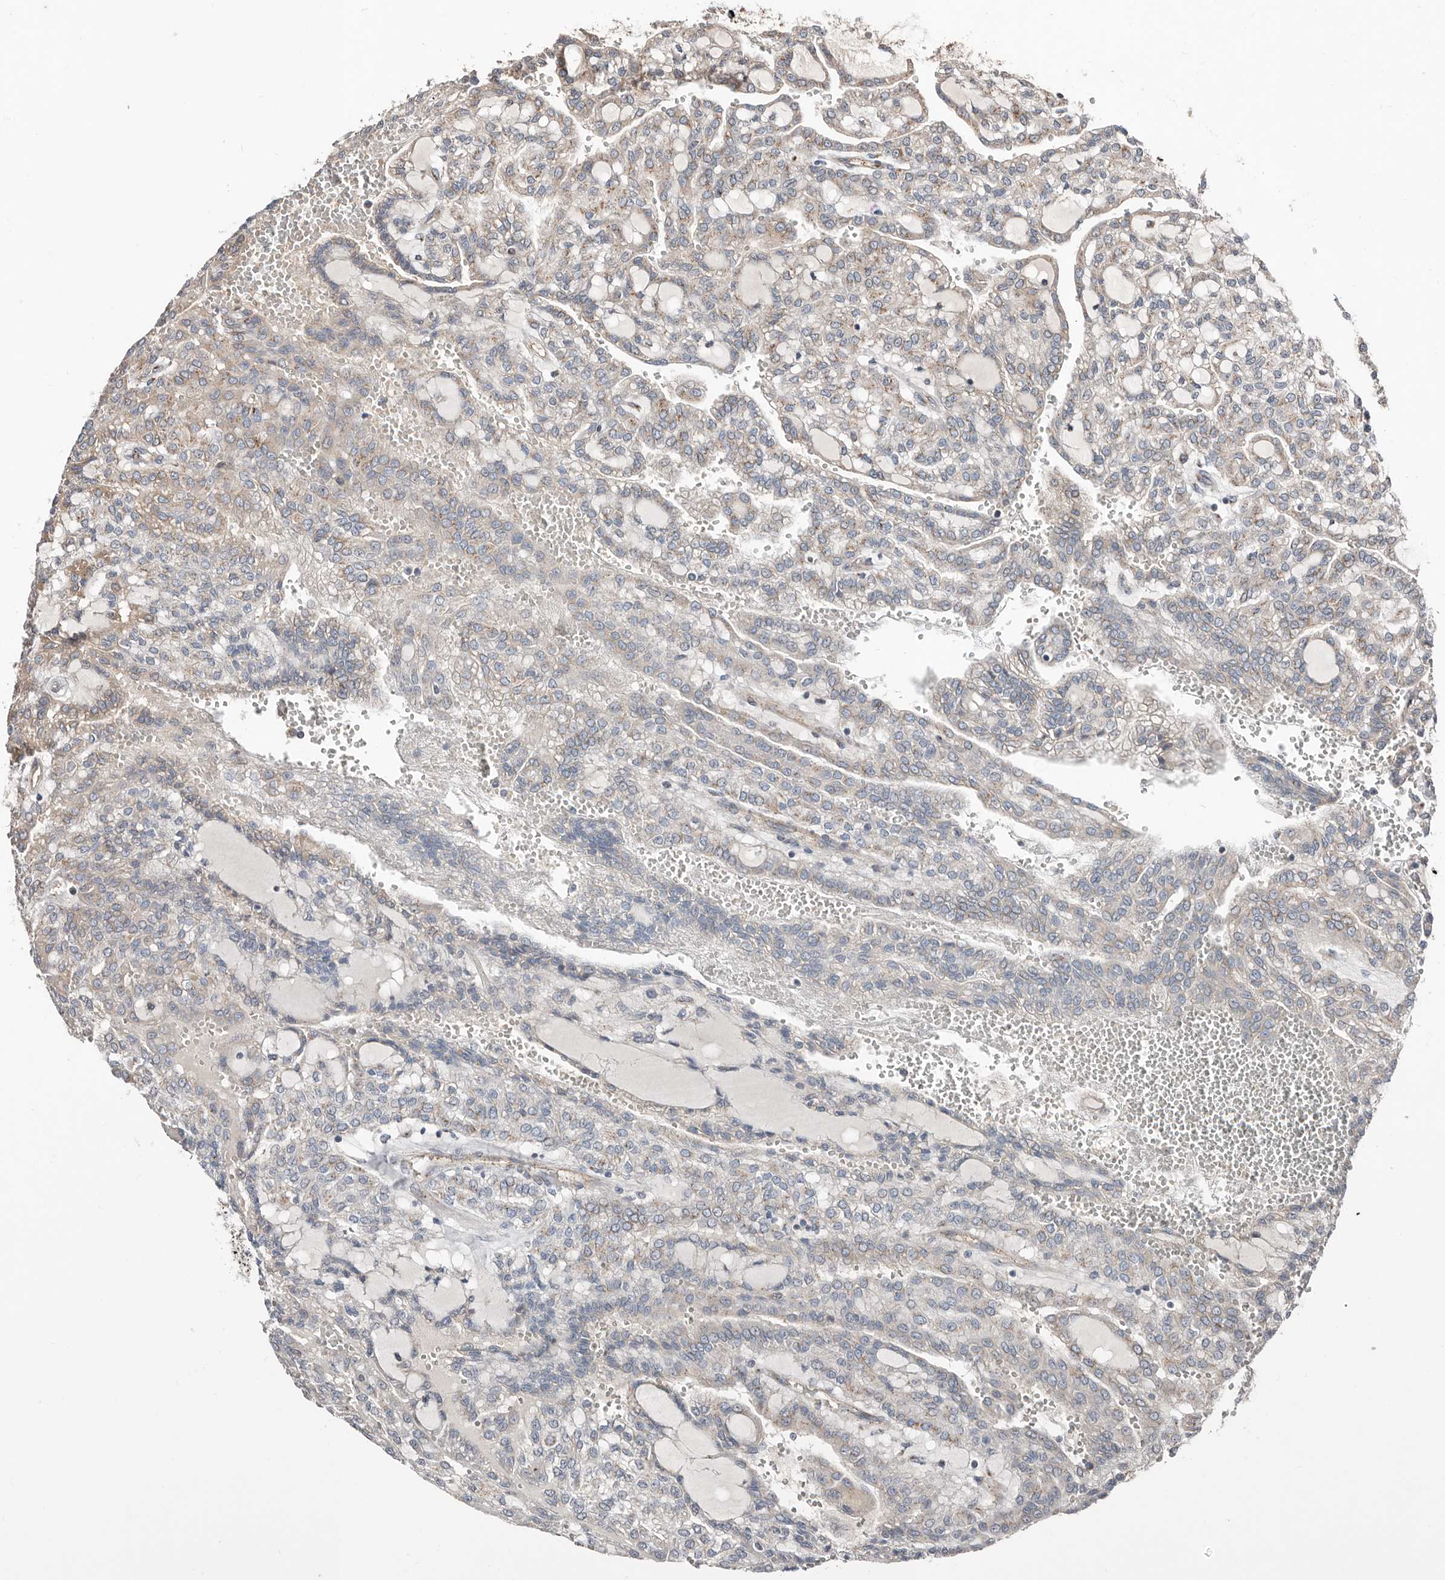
{"staining": {"intensity": "weak", "quantity": "<25%", "location": "cytoplasmic/membranous"}, "tissue": "renal cancer", "cell_type": "Tumor cells", "image_type": "cancer", "snomed": [{"axis": "morphology", "description": "Adenocarcinoma, NOS"}, {"axis": "topography", "description": "Kidney"}], "caption": "Immunohistochemistry micrograph of neoplastic tissue: human renal adenocarcinoma stained with DAB shows no significant protein expression in tumor cells.", "gene": "COG1", "patient": {"sex": "male", "age": 63}}